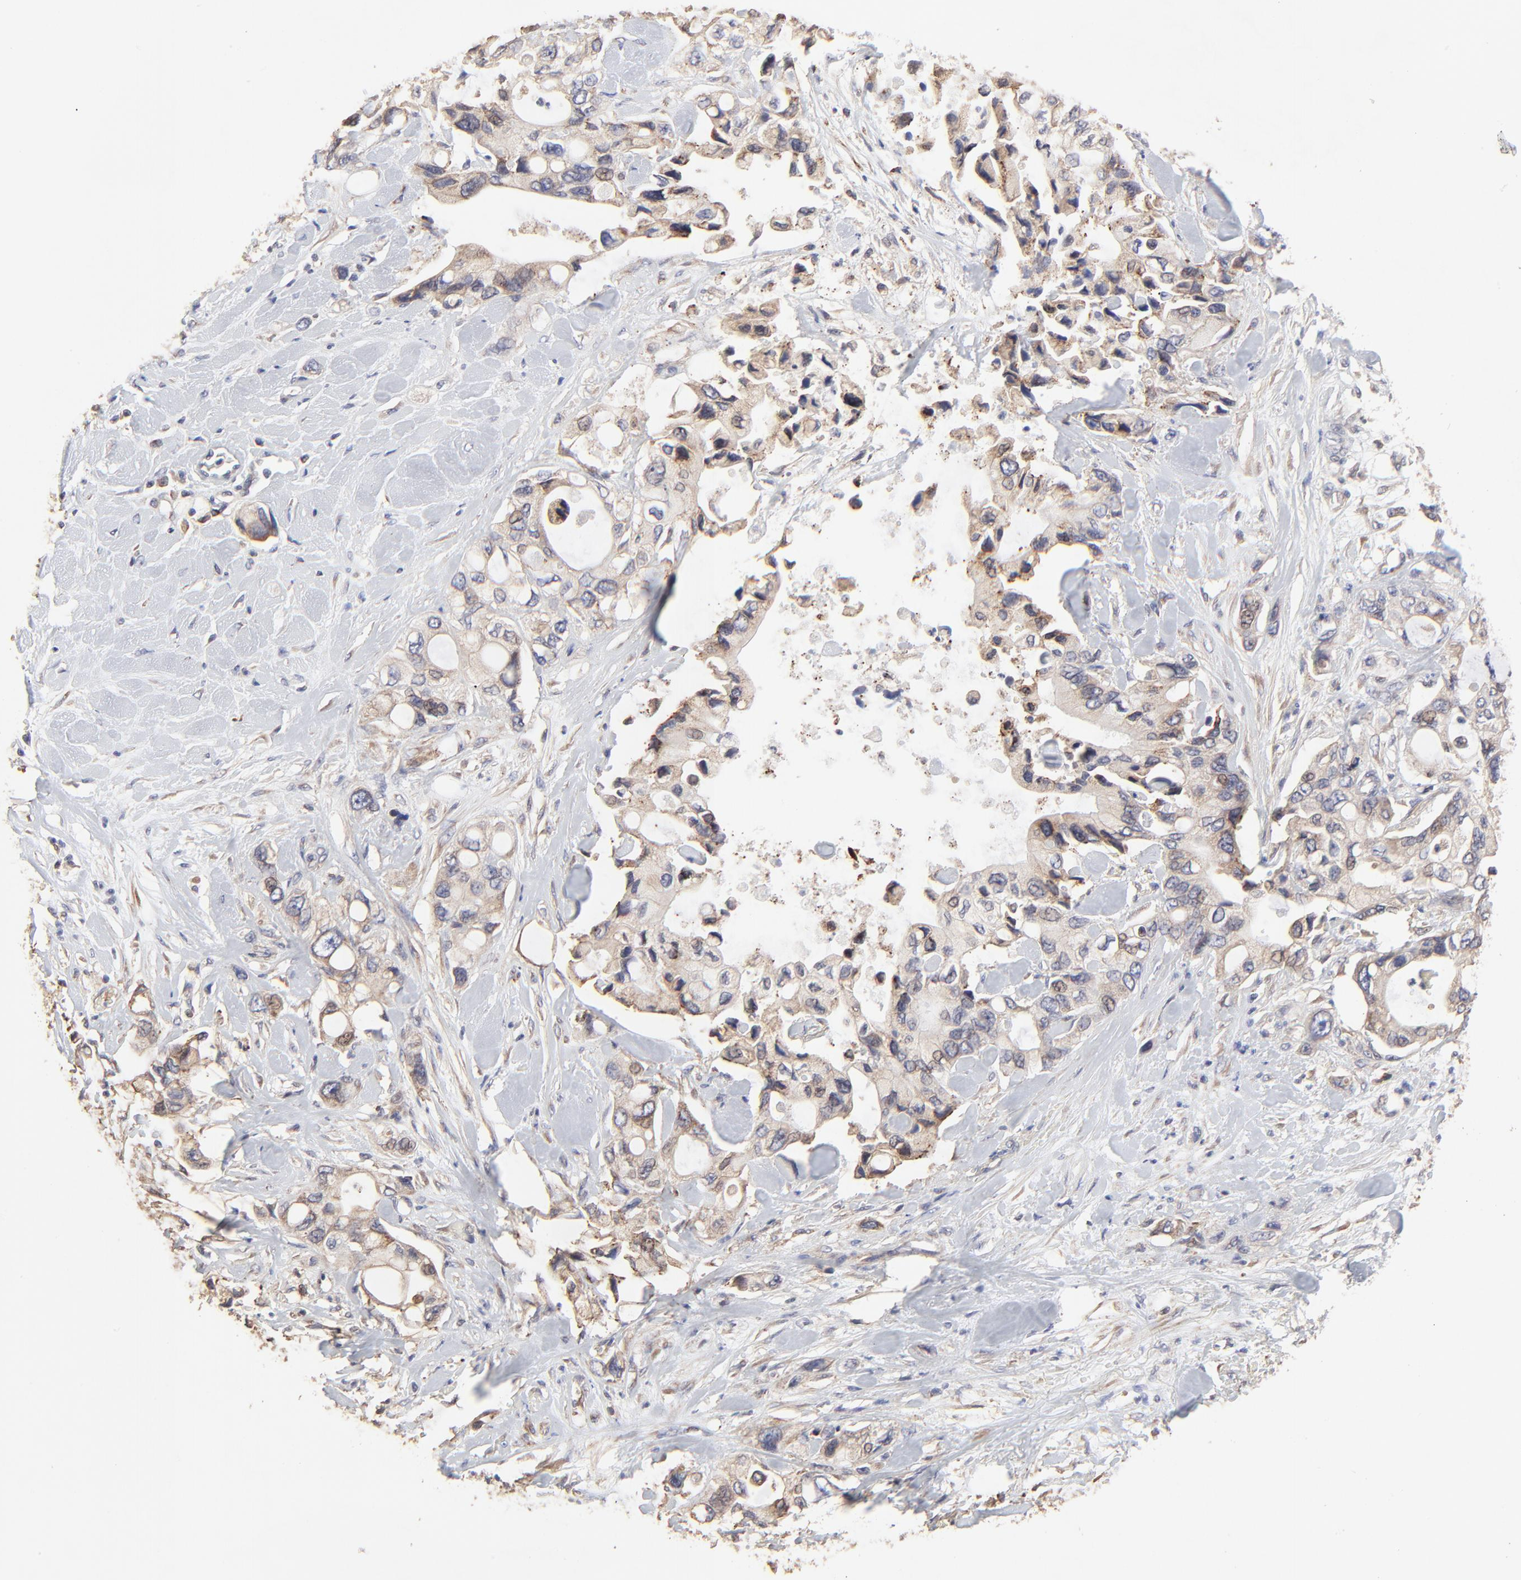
{"staining": {"intensity": "weak", "quantity": "25%-75%", "location": "cytoplasmic/membranous"}, "tissue": "pancreatic cancer", "cell_type": "Tumor cells", "image_type": "cancer", "snomed": [{"axis": "morphology", "description": "Adenocarcinoma, NOS"}, {"axis": "topography", "description": "Pancreas"}], "caption": "A photomicrograph of human pancreatic cancer (adenocarcinoma) stained for a protein shows weak cytoplasmic/membranous brown staining in tumor cells.", "gene": "ELP2", "patient": {"sex": "male", "age": 70}}